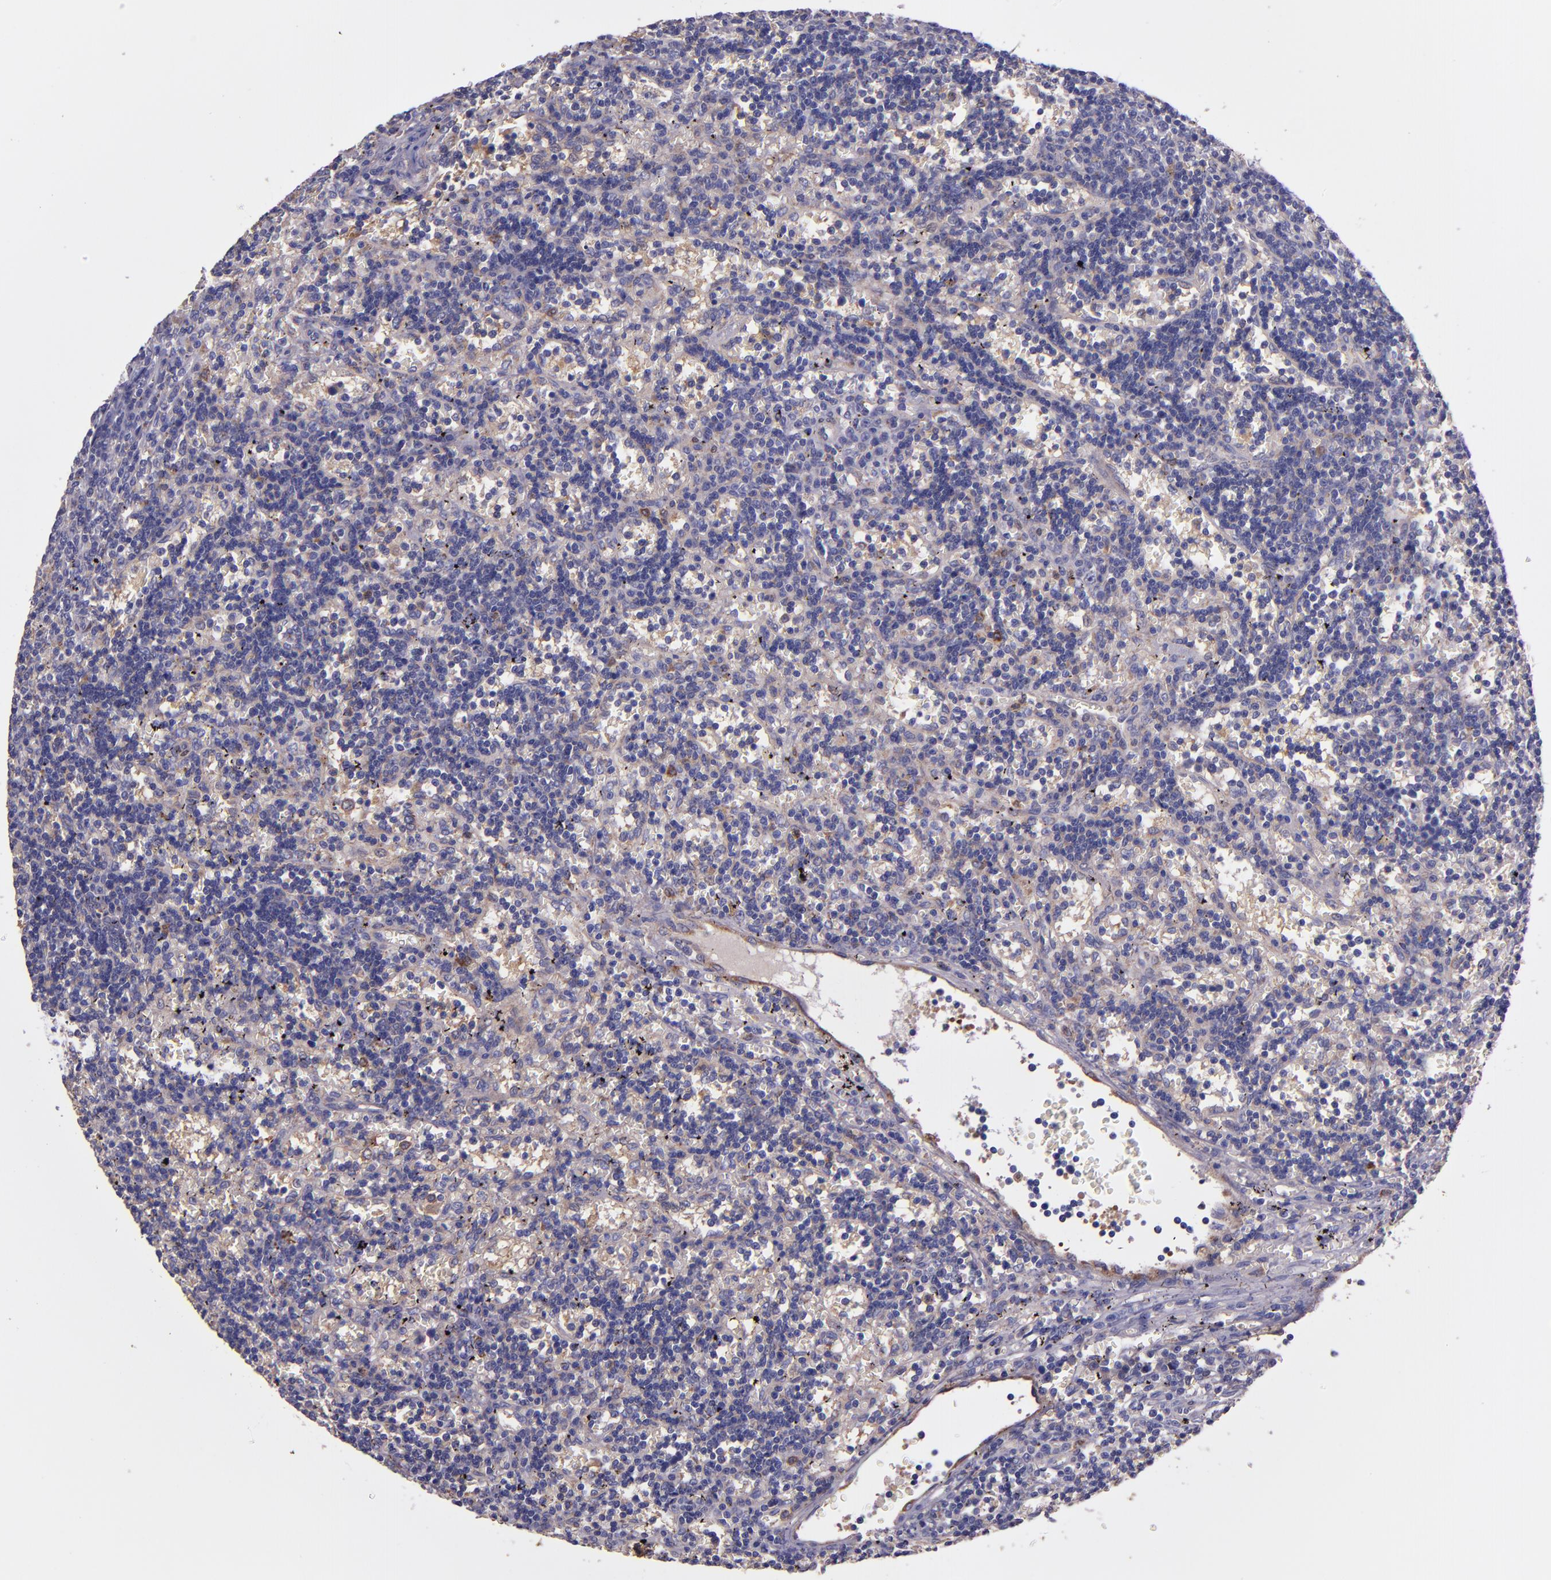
{"staining": {"intensity": "moderate", "quantity": "<25%", "location": "cytoplasmic/membranous"}, "tissue": "lymphoma", "cell_type": "Tumor cells", "image_type": "cancer", "snomed": [{"axis": "morphology", "description": "Malignant lymphoma, non-Hodgkin's type, Low grade"}, {"axis": "topography", "description": "Spleen"}], "caption": "This is a photomicrograph of immunohistochemistry (IHC) staining of malignant lymphoma, non-Hodgkin's type (low-grade), which shows moderate positivity in the cytoplasmic/membranous of tumor cells.", "gene": "WASHC1", "patient": {"sex": "male", "age": 60}}